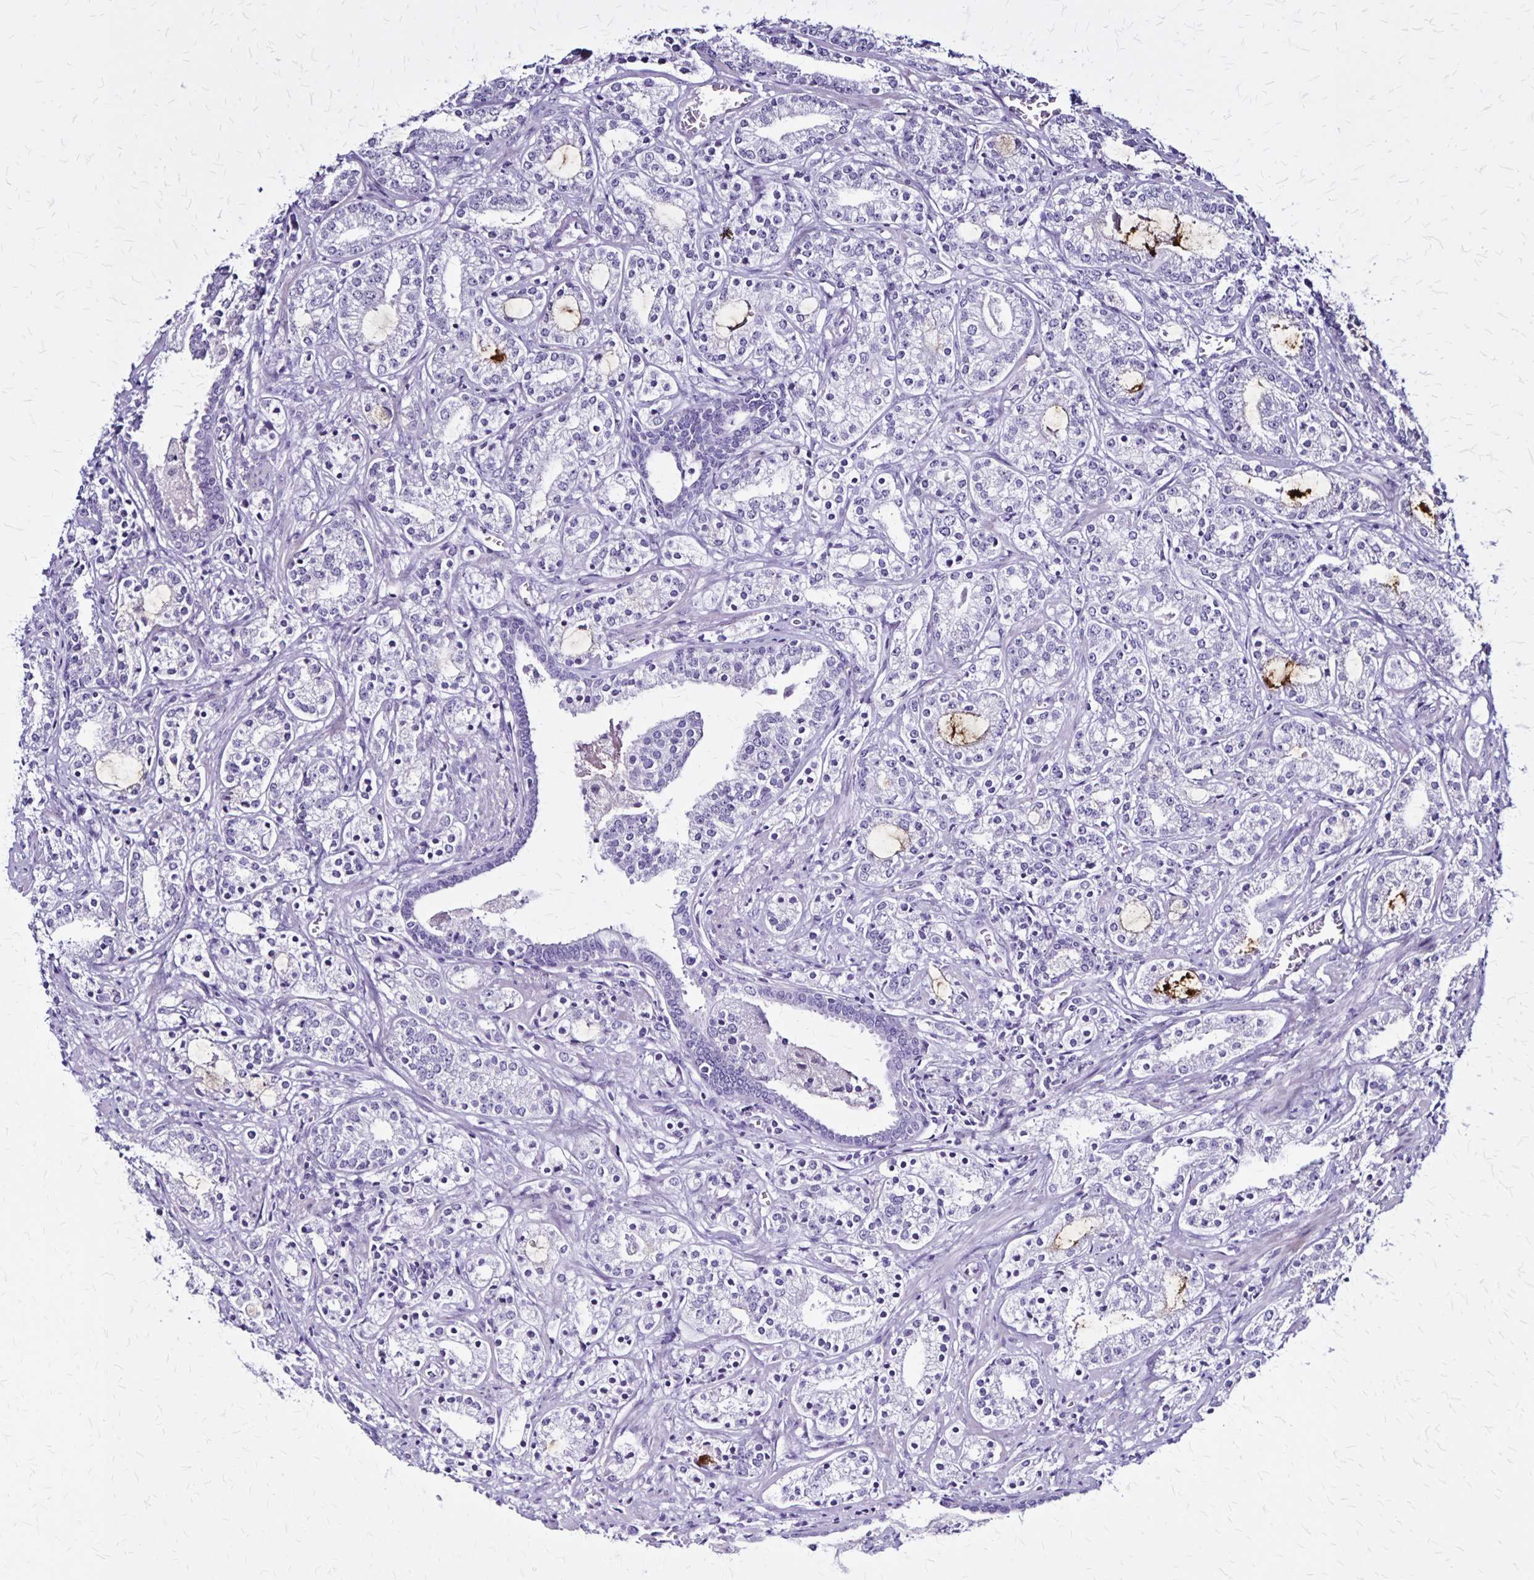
{"staining": {"intensity": "negative", "quantity": "none", "location": "none"}, "tissue": "prostate cancer", "cell_type": "Tumor cells", "image_type": "cancer", "snomed": [{"axis": "morphology", "description": "Adenocarcinoma, Medium grade"}, {"axis": "topography", "description": "Prostate"}], "caption": "Immunohistochemical staining of prostate cancer demonstrates no significant staining in tumor cells.", "gene": "PLXNA4", "patient": {"sex": "male", "age": 57}}